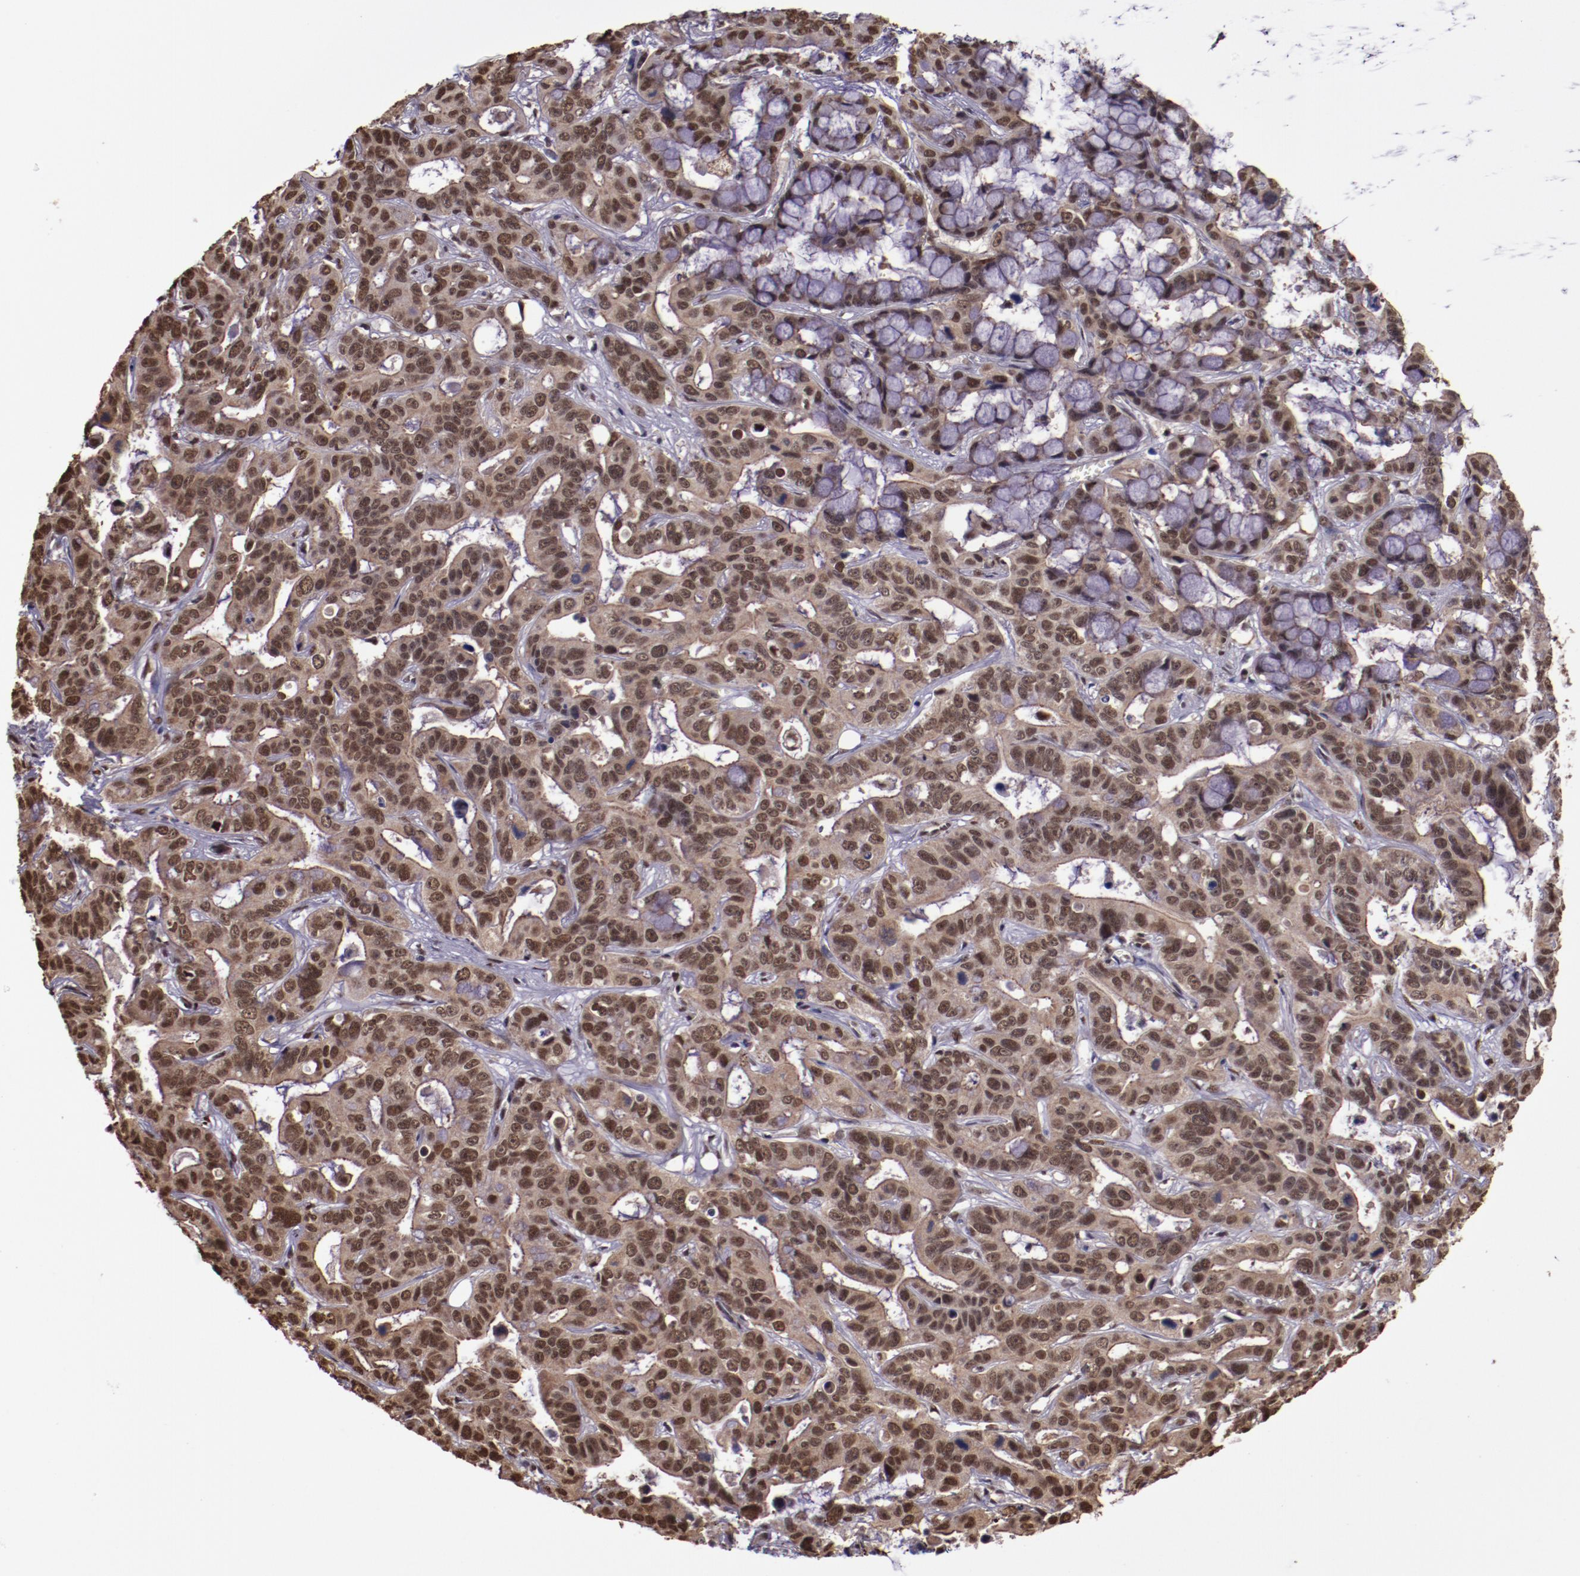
{"staining": {"intensity": "moderate", "quantity": ">75%", "location": "cytoplasmic/membranous,nuclear"}, "tissue": "liver cancer", "cell_type": "Tumor cells", "image_type": "cancer", "snomed": [{"axis": "morphology", "description": "Cholangiocarcinoma"}, {"axis": "topography", "description": "Liver"}], "caption": "A photomicrograph of human liver cholangiocarcinoma stained for a protein shows moderate cytoplasmic/membranous and nuclear brown staining in tumor cells.", "gene": "CECR2", "patient": {"sex": "female", "age": 65}}